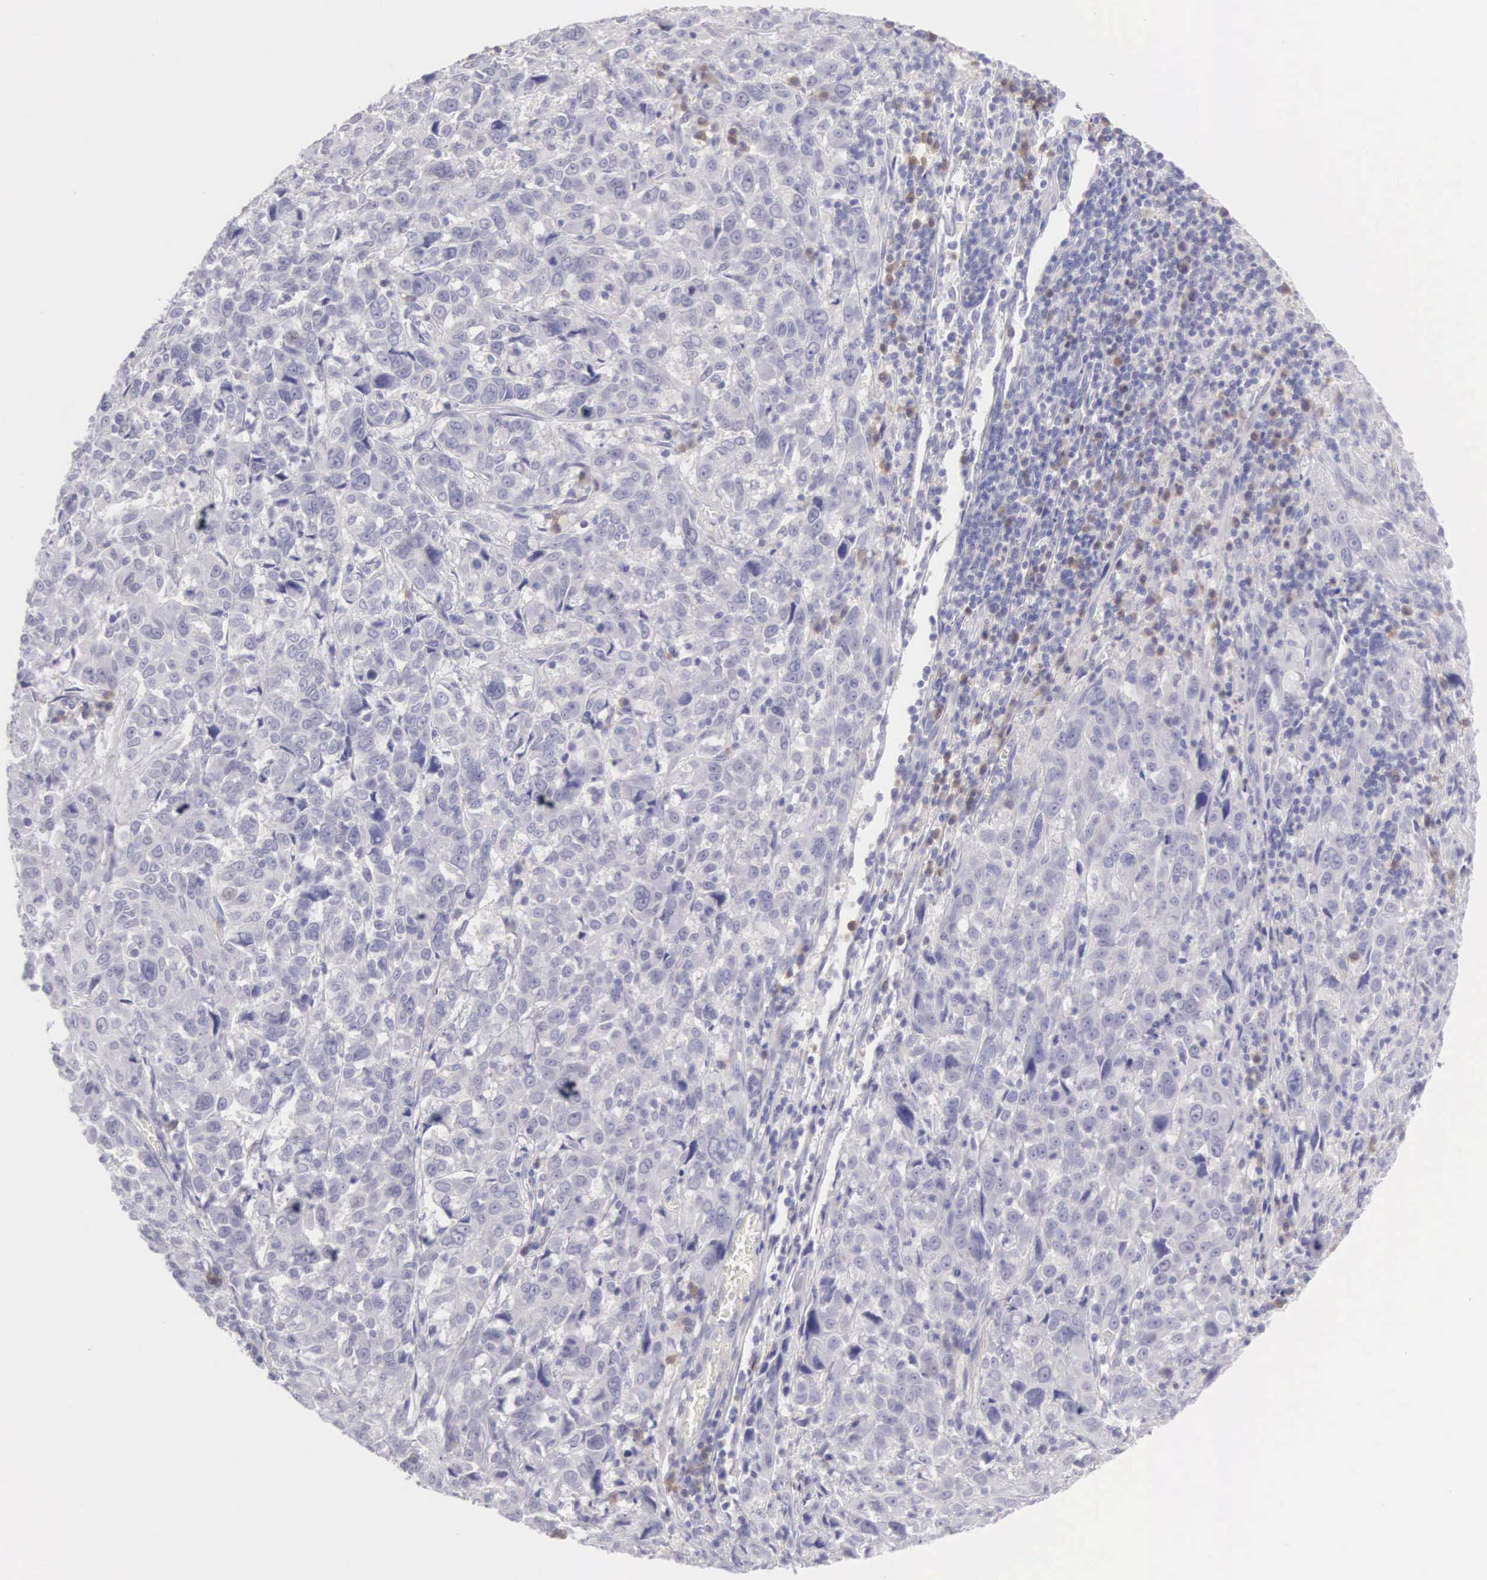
{"staining": {"intensity": "weak", "quantity": "<25%", "location": "cytoplasmic/membranous"}, "tissue": "pancreatic cancer", "cell_type": "Tumor cells", "image_type": "cancer", "snomed": [{"axis": "morphology", "description": "Adenocarcinoma, NOS"}, {"axis": "topography", "description": "Pancreas"}], "caption": "A histopathology image of human pancreatic cancer (adenocarcinoma) is negative for staining in tumor cells.", "gene": "ARFGAP3", "patient": {"sex": "female", "age": 52}}